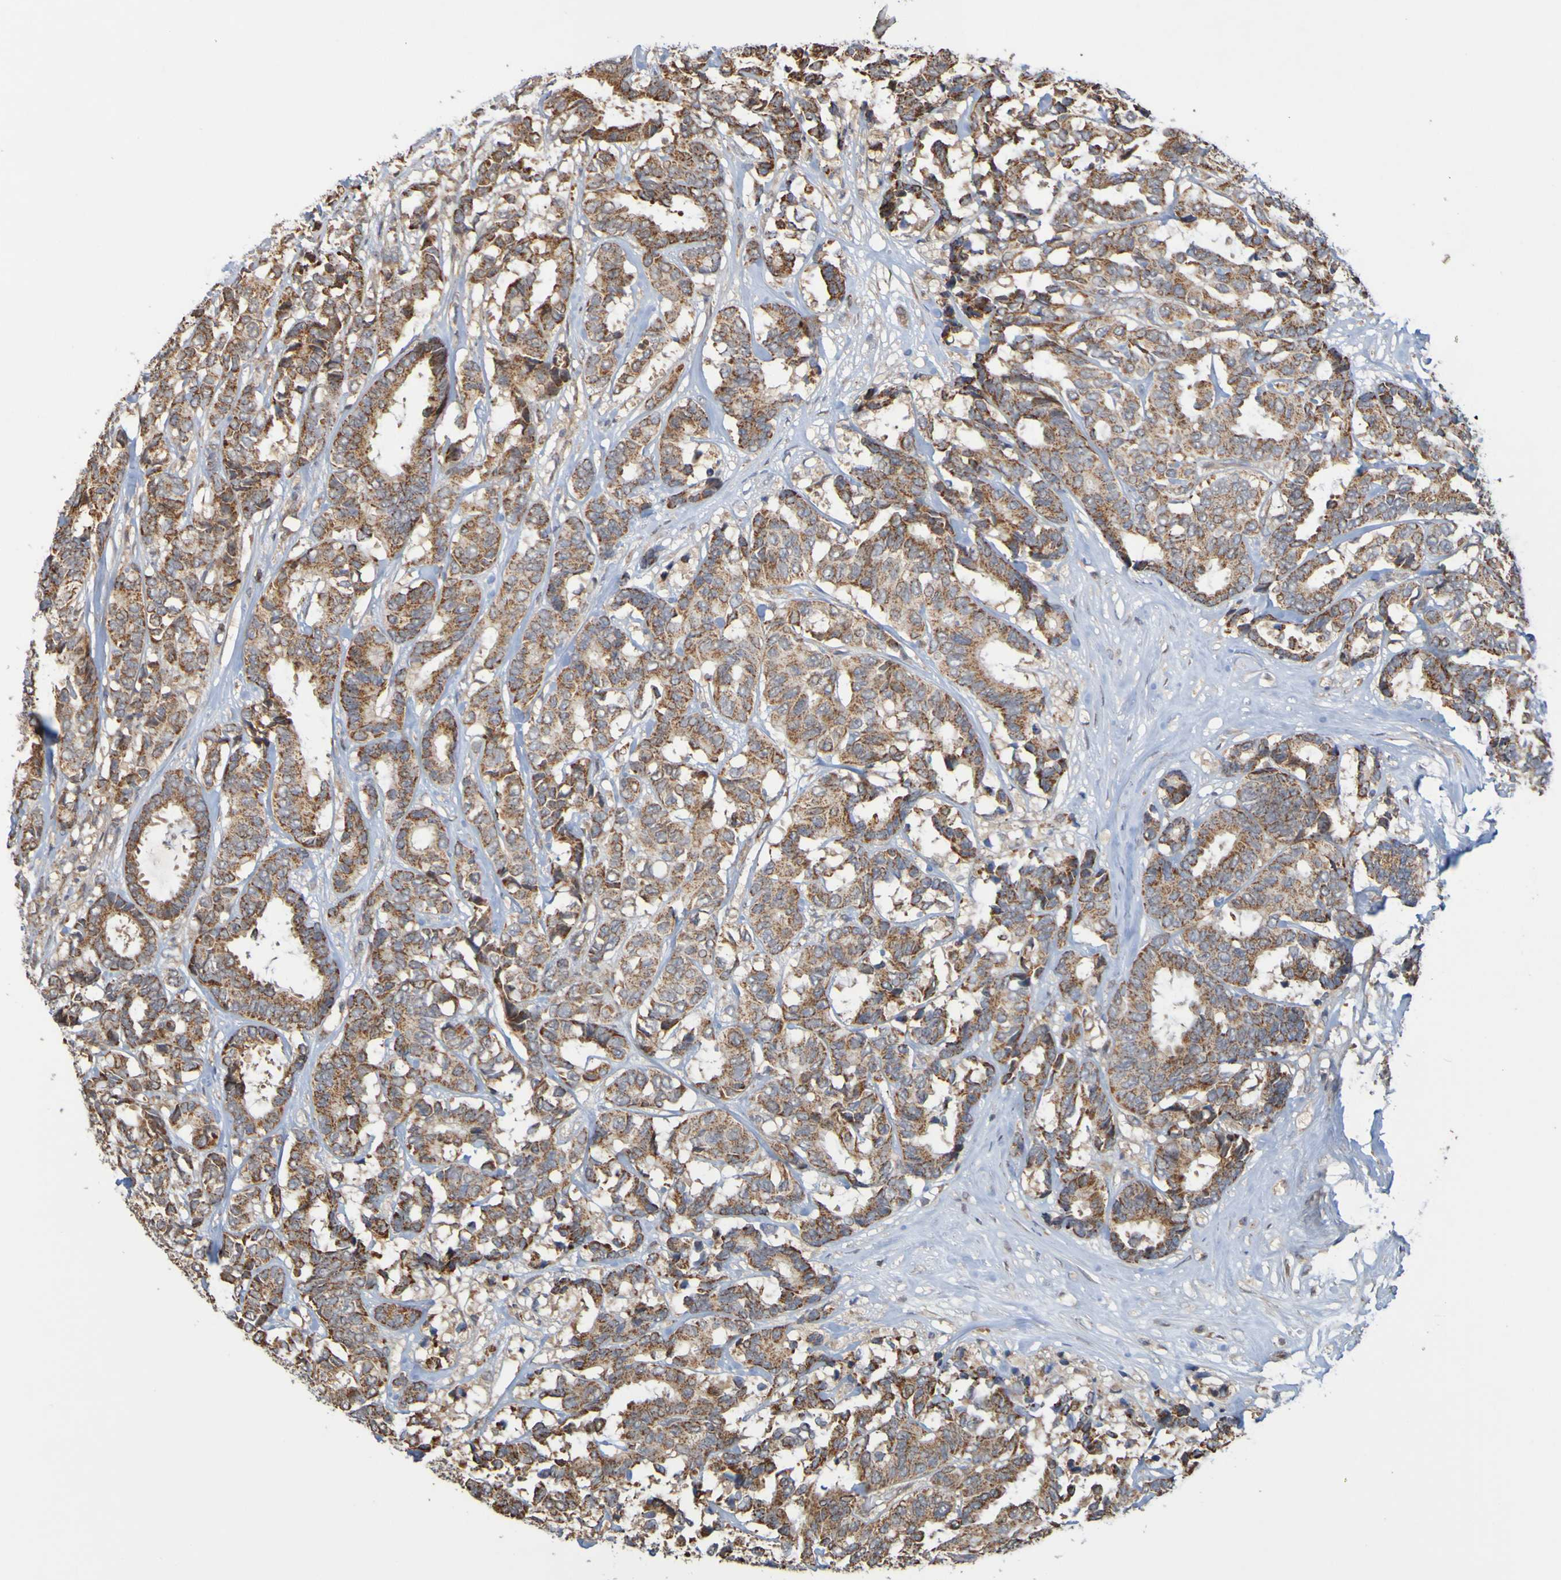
{"staining": {"intensity": "strong", "quantity": ">75%", "location": "cytoplasmic/membranous"}, "tissue": "breast cancer", "cell_type": "Tumor cells", "image_type": "cancer", "snomed": [{"axis": "morphology", "description": "Duct carcinoma"}, {"axis": "topography", "description": "Breast"}], "caption": "Immunohistochemistry (IHC) staining of breast cancer (intraductal carcinoma), which displays high levels of strong cytoplasmic/membranous positivity in about >75% of tumor cells indicating strong cytoplasmic/membranous protein expression. The staining was performed using DAB (brown) for protein detection and nuclei were counterstained in hematoxylin (blue).", "gene": "TMBIM1", "patient": {"sex": "female", "age": 87}}